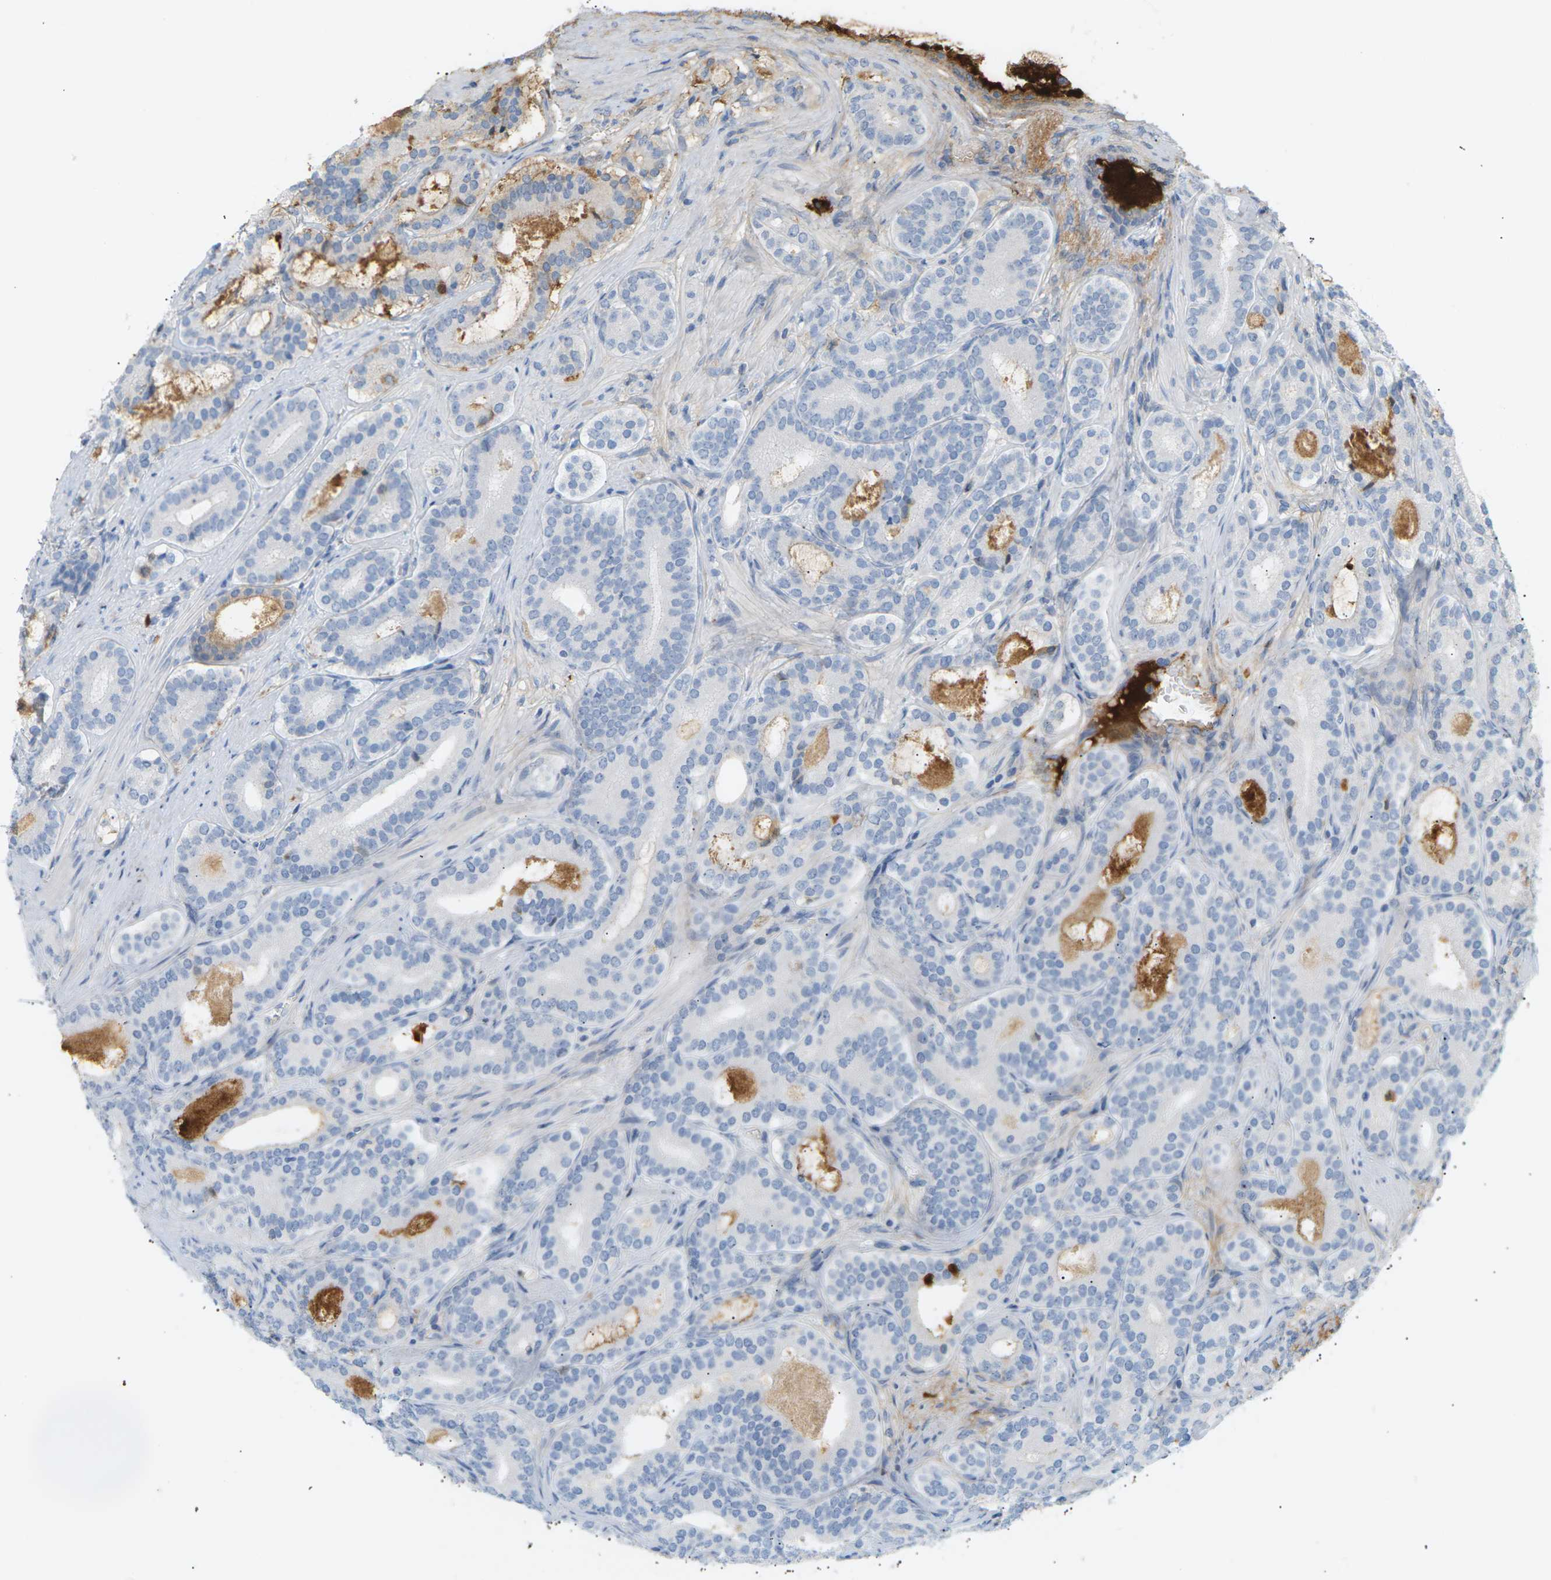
{"staining": {"intensity": "negative", "quantity": "none", "location": "none"}, "tissue": "prostate cancer", "cell_type": "Tumor cells", "image_type": "cancer", "snomed": [{"axis": "morphology", "description": "Adenocarcinoma, High grade"}, {"axis": "topography", "description": "Prostate"}], "caption": "This is an immunohistochemistry photomicrograph of human high-grade adenocarcinoma (prostate). There is no staining in tumor cells.", "gene": "IGLC3", "patient": {"sex": "male", "age": 60}}